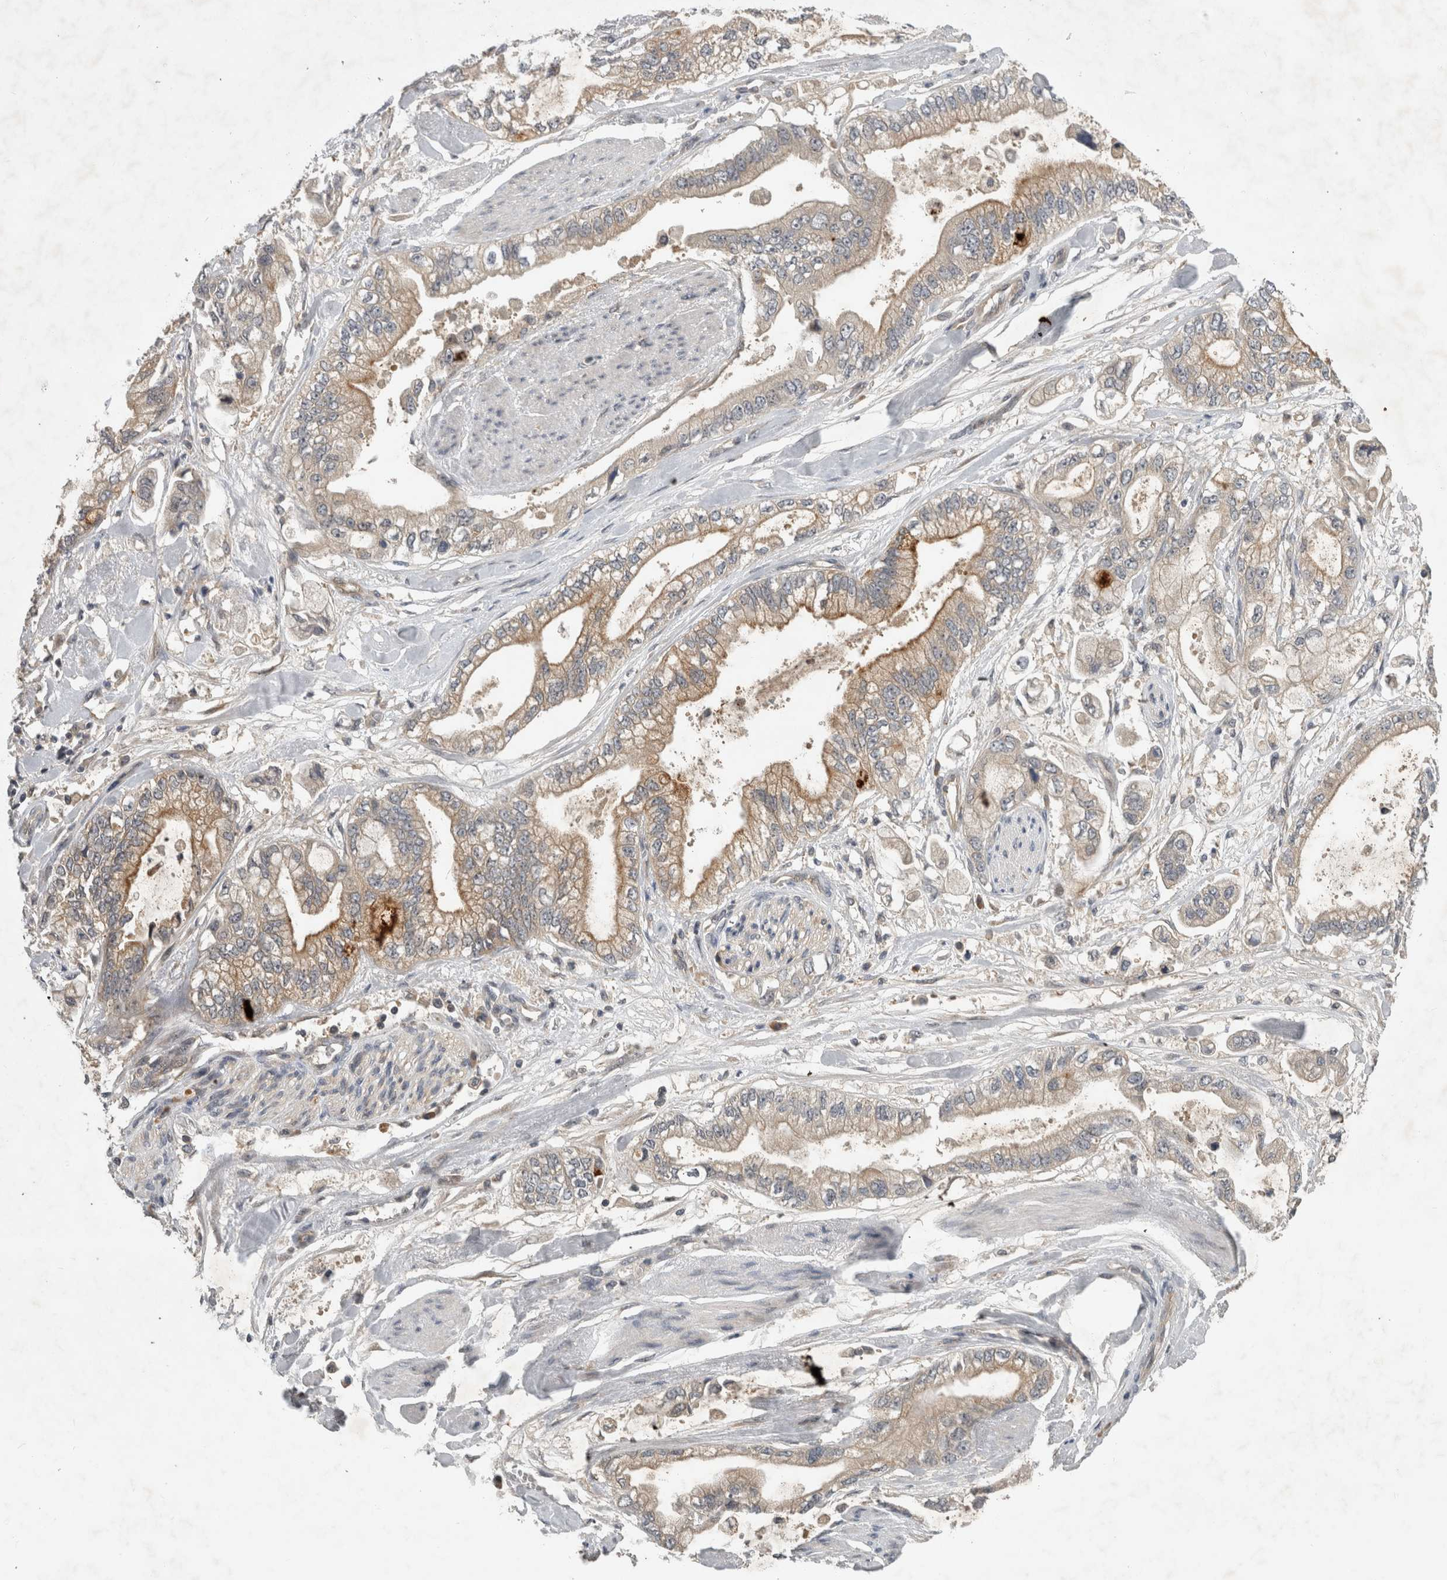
{"staining": {"intensity": "moderate", "quantity": "<25%", "location": "cytoplasmic/membranous"}, "tissue": "stomach cancer", "cell_type": "Tumor cells", "image_type": "cancer", "snomed": [{"axis": "morphology", "description": "Normal tissue, NOS"}, {"axis": "morphology", "description": "Adenocarcinoma, NOS"}, {"axis": "topography", "description": "Stomach"}], "caption": "Moderate cytoplasmic/membranous positivity is appreciated in about <25% of tumor cells in adenocarcinoma (stomach). Using DAB (brown) and hematoxylin (blue) stains, captured at high magnification using brightfield microscopy.", "gene": "AASDHPPT", "patient": {"sex": "male", "age": 62}}